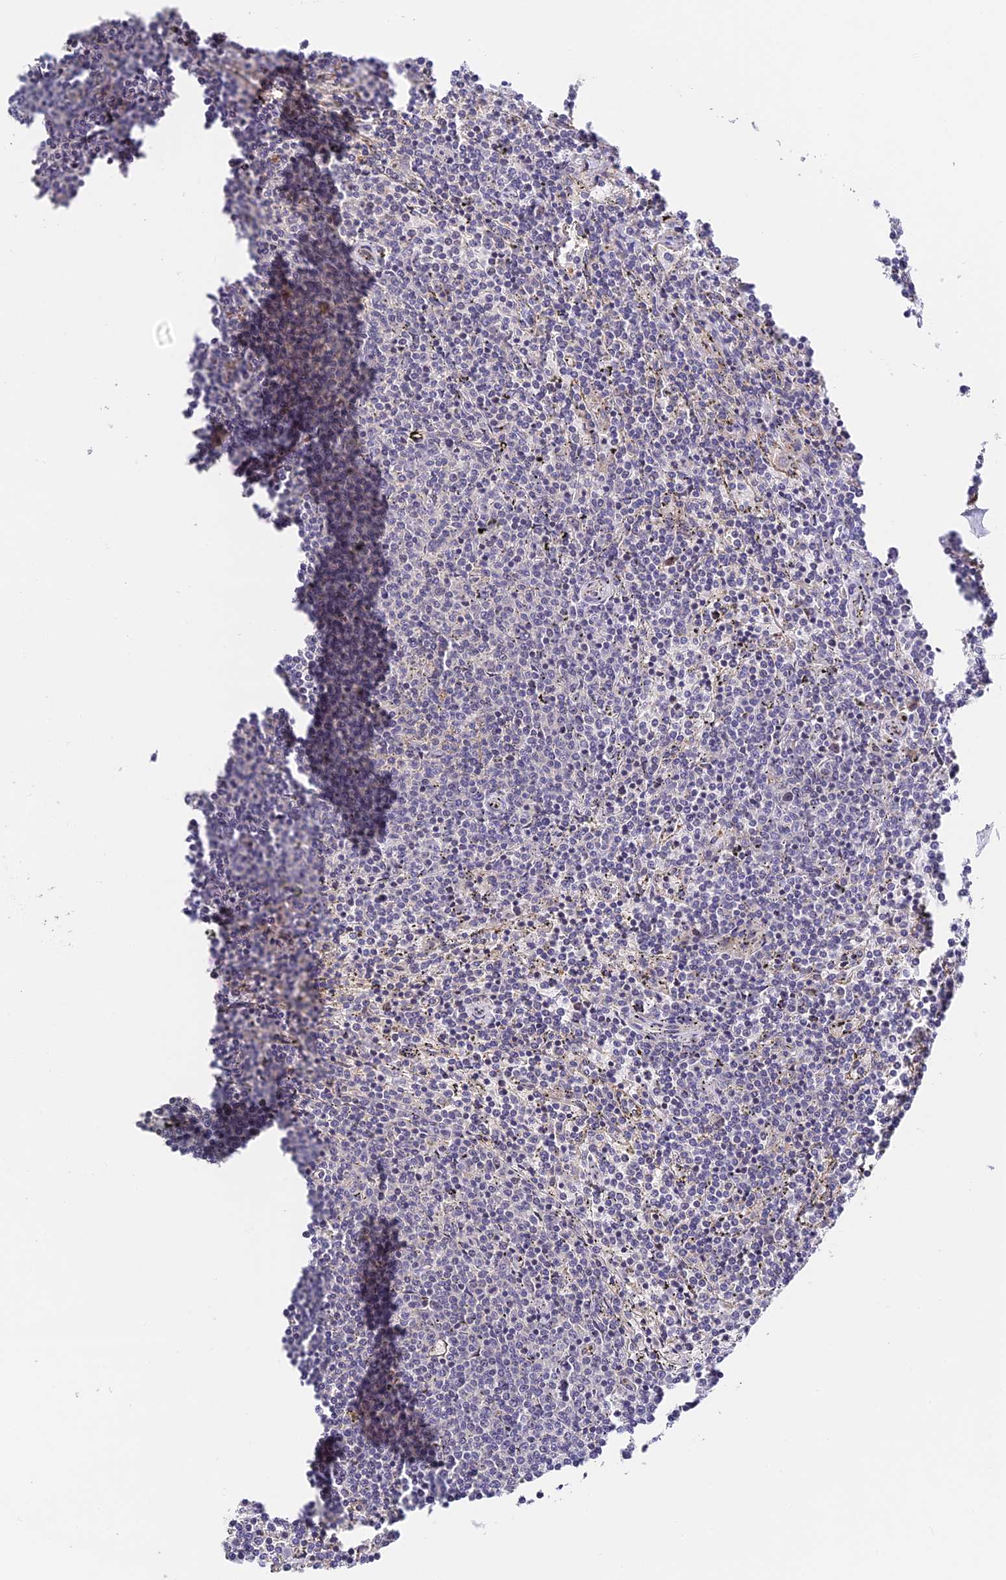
{"staining": {"intensity": "negative", "quantity": "none", "location": "none"}, "tissue": "lymphoma", "cell_type": "Tumor cells", "image_type": "cancer", "snomed": [{"axis": "morphology", "description": "Malignant lymphoma, non-Hodgkin's type, Low grade"}, {"axis": "topography", "description": "Spleen"}], "caption": "Human lymphoma stained for a protein using immunohistochemistry (IHC) demonstrates no expression in tumor cells.", "gene": "DNAAF10", "patient": {"sex": "female", "age": 50}}